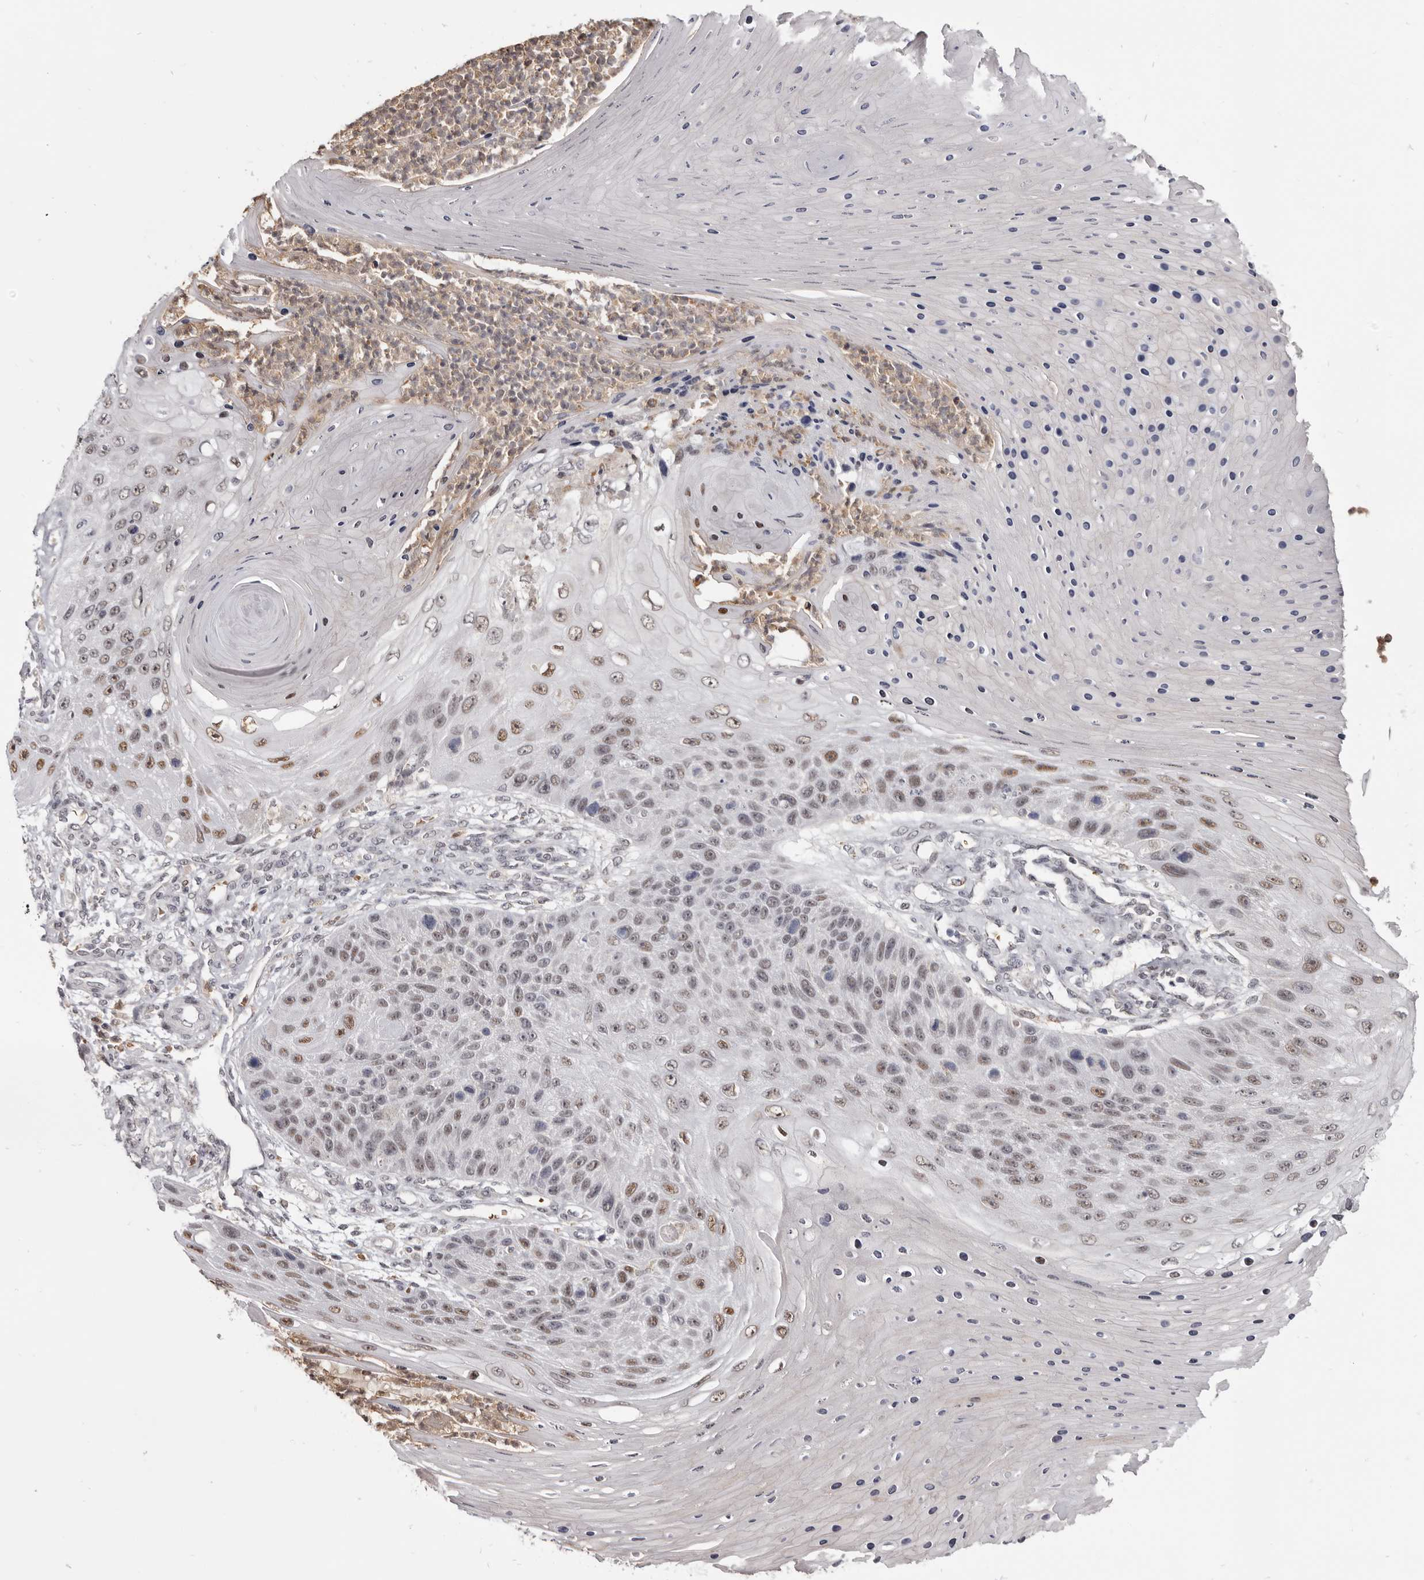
{"staining": {"intensity": "moderate", "quantity": "25%-75%", "location": "nuclear"}, "tissue": "skin cancer", "cell_type": "Tumor cells", "image_type": "cancer", "snomed": [{"axis": "morphology", "description": "Squamous cell carcinoma, NOS"}, {"axis": "topography", "description": "Skin"}], "caption": "An image showing moderate nuclear positivity in approximately 25%-75% of tumor cells in skin cancer (squamous cell carcinoma), as visualized by brown immunohistochemical staining.", "gene": "CGN", "patient": {"sex": "female", "age": 88}}